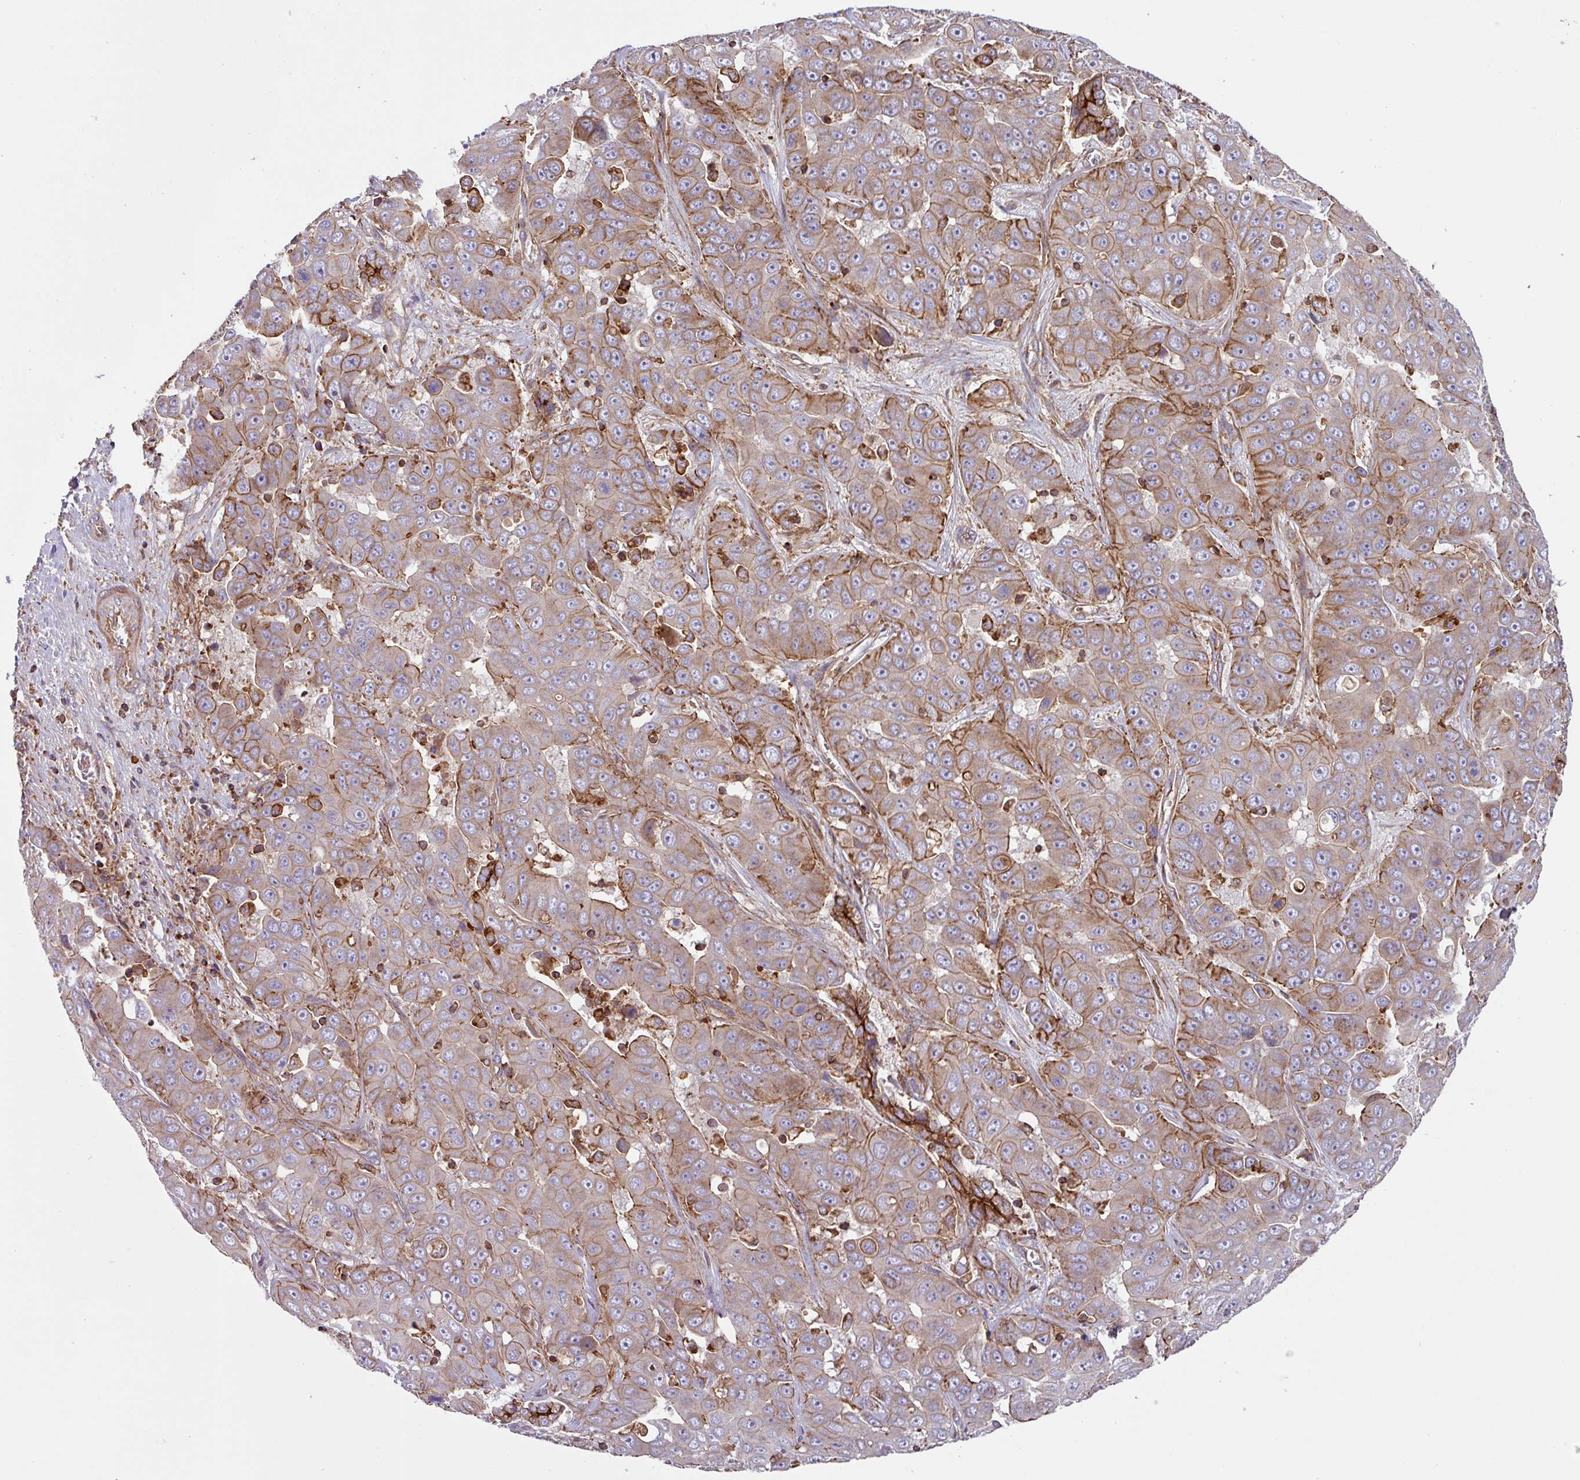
{"staining": {"intensity": "moderate", "quantity": "25%-75%", "location": "cytoplasmic/membranous"}, "tissue": "liver cancer", "cell_type": "Tumor cells", "image_type": "cancer", "snomed": [{"axis": "morphology", "description": "Cholangiocarcinoma"}, {"axis": "topography", "description": "Liver"}], "caption": "Tumor cells exhibit moderate cytoplasmic/membranous expression in approximately 25%-75% of cells in liver cancer.", "gene": "RIC1", "patient": {"sex": "female", "age": 52}}